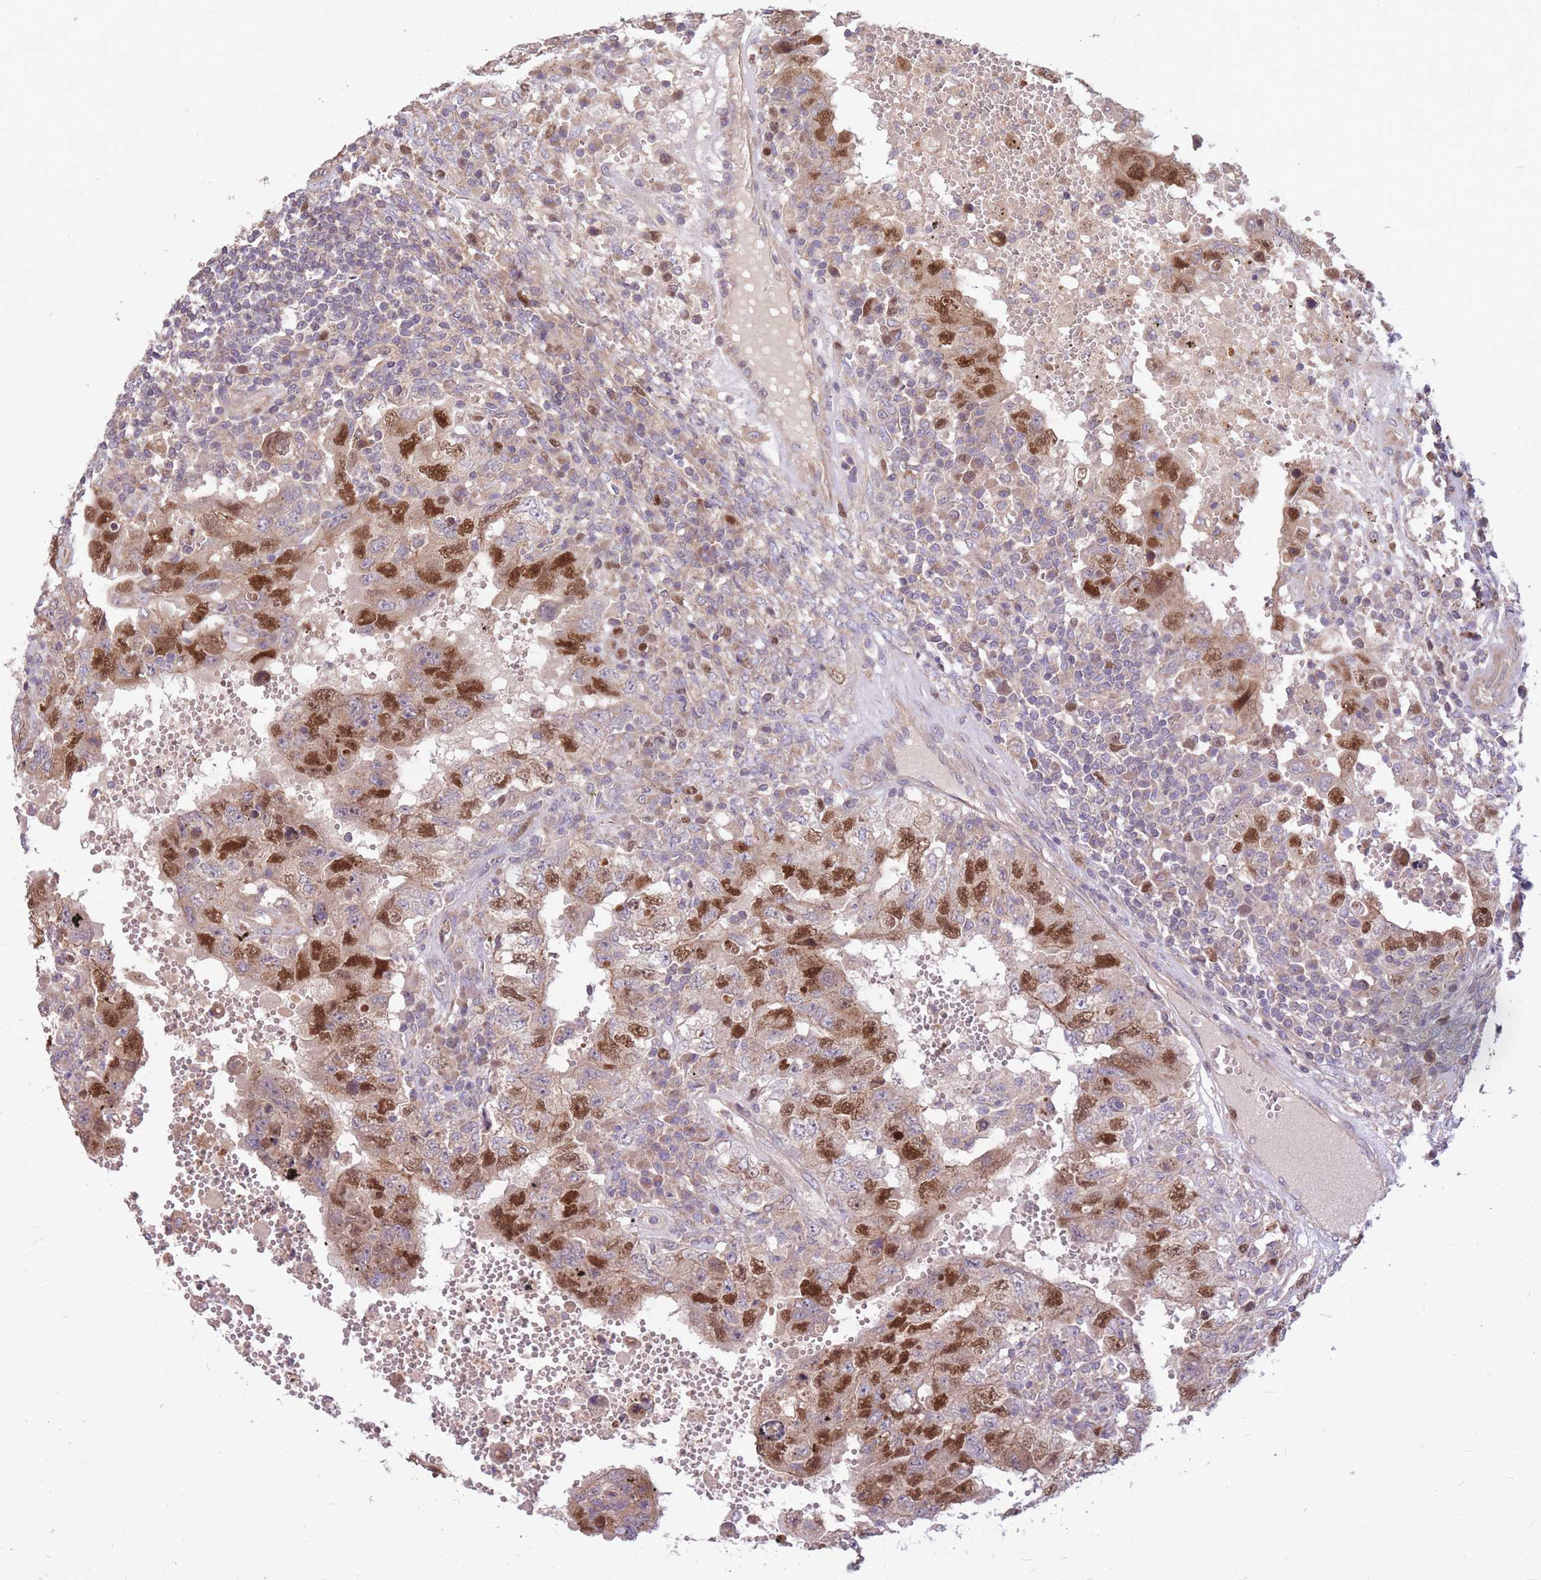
{"staining": {"intensity": "moderate", "quantity": ">75%", "location": "nuclear"}, "tissue": "testis cancer", "cell_type": "Tumor cells", "image_type": "cancer", "snomed": [{"axis": "morphology", "description": "Carcinoma, Embryonal, NOS"}, {"axis": "topography", "description": "Testis"}], "caption": "Protein analysis of embryonal carcinoma (testis) tissue shows moderate nuclear expression in about >75% of tumor cells.", "gene": "GMNN", "patient": {"sex": "male", "age": 26}}